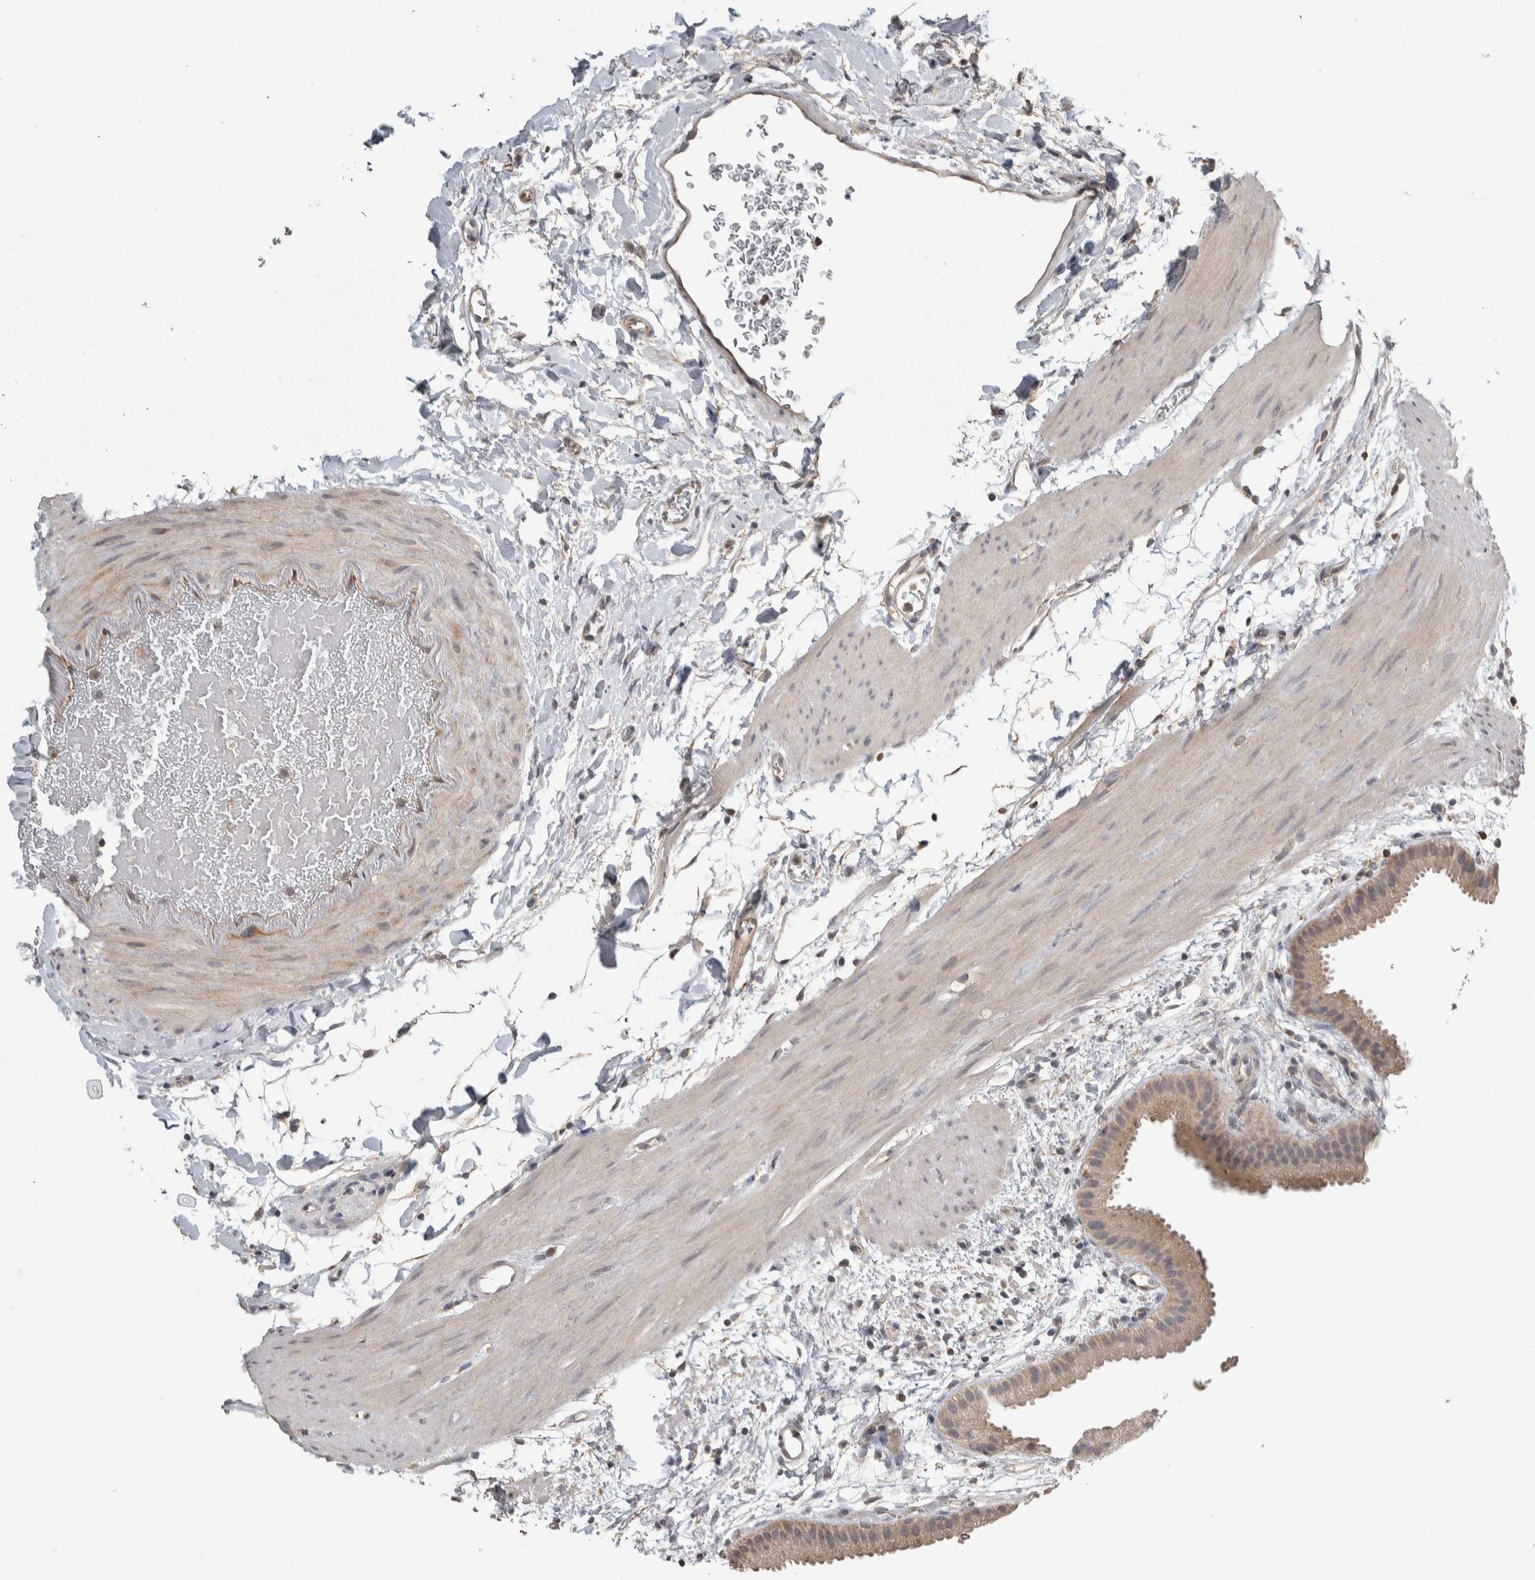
{"staining": {"intensity": "moderate", "quantity": "25%-75%", "location": "cytoplasmic/membranous"}, "tissue": "gallbladder", "cell_type": "Glandular cells", "image_type": "normal", "snomed": [{"axis": "morphology", "description": "Normal tissue, NOS"}, {"axis": "topography", "description": "Gallbladder"}], "caption": "Glandular cells reveal medium levels of moderate cytoplasmic/membranous staining in approximately 25%-75% of cells in unremarkable human gallbladder.", "gene": "EIF3H", "patient": {"sex": "female", "age": 64}}